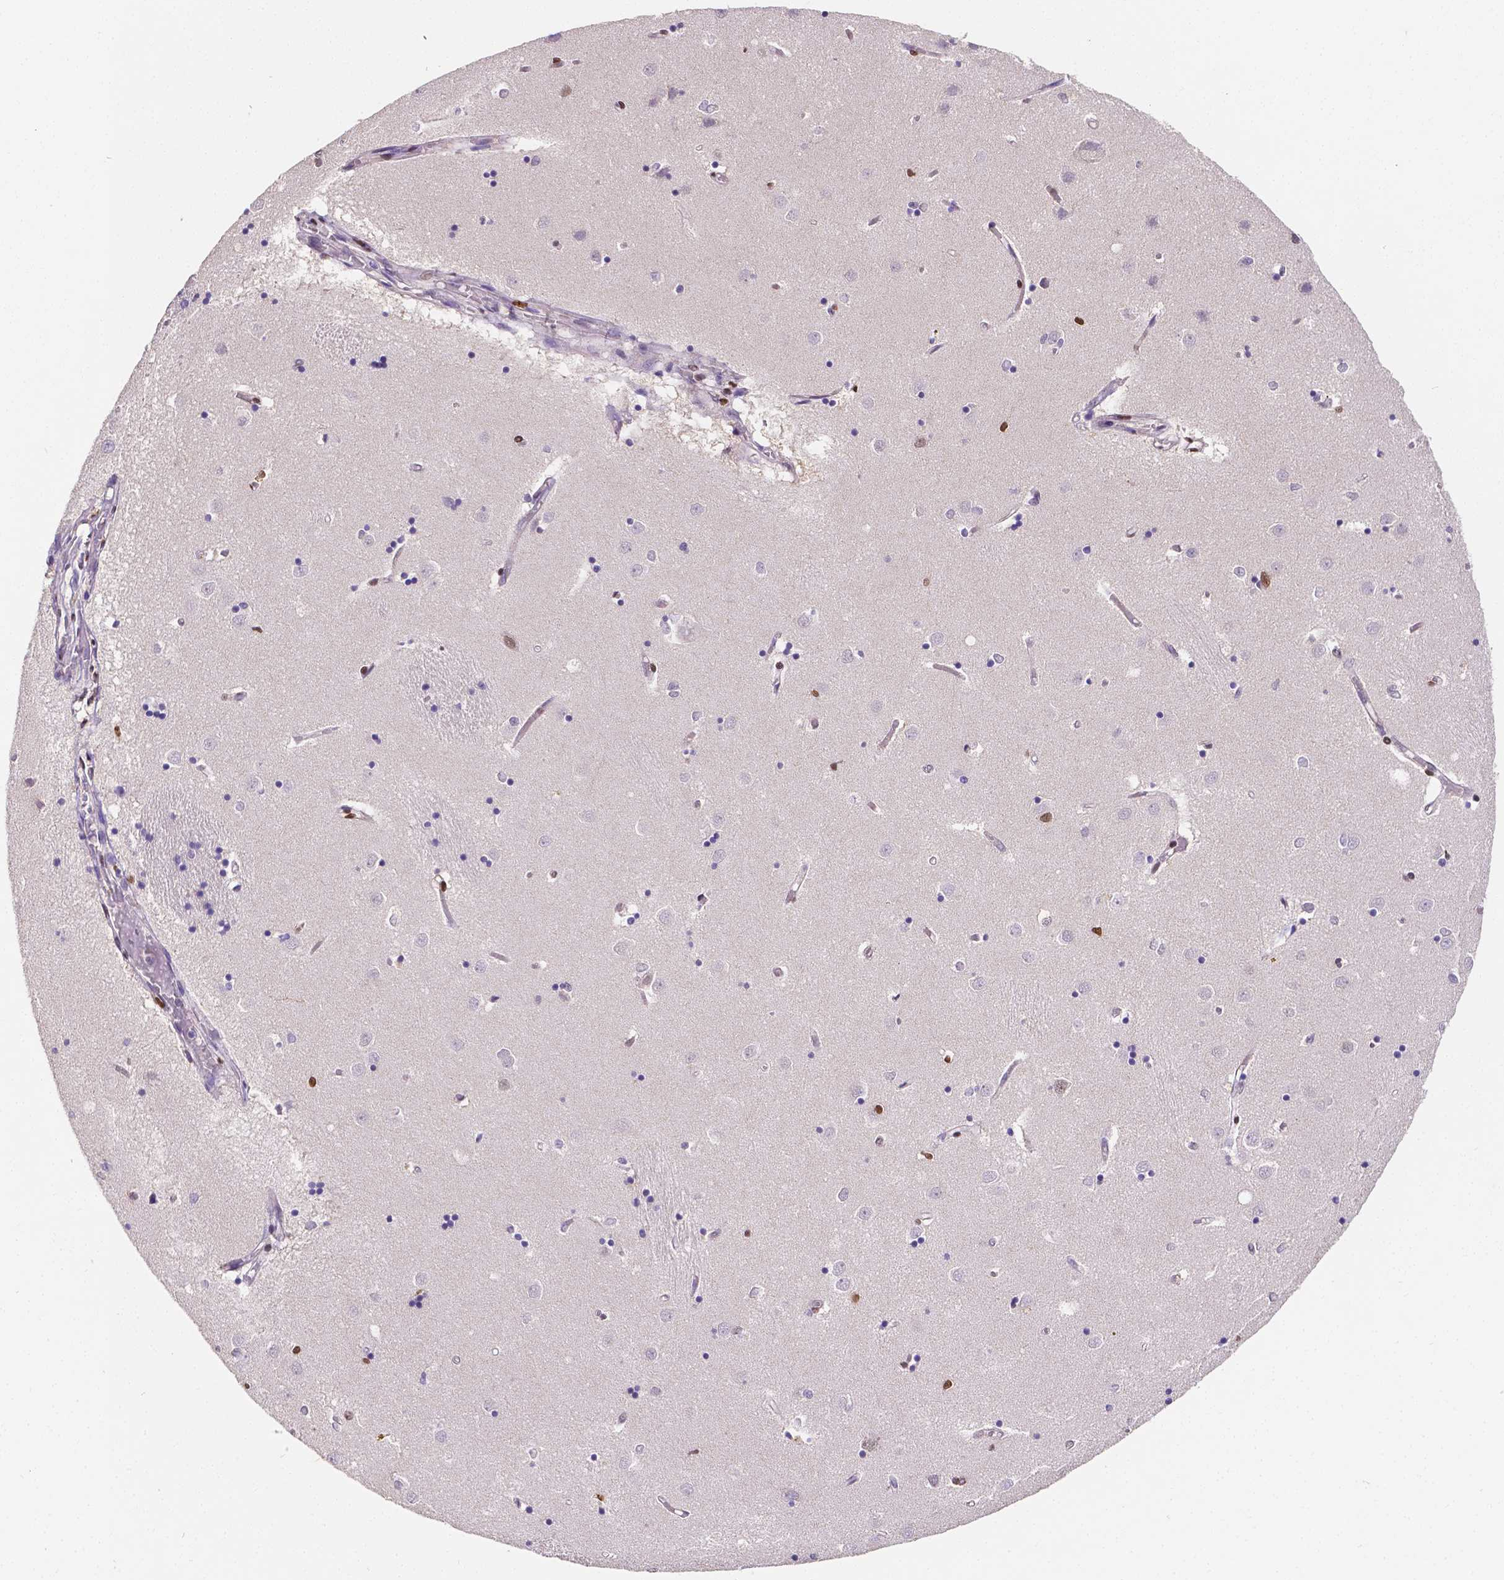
{"staining": {"intensity": "strong", "quantity": "<25%", "location": "nuclear"}, "tissue": "caudate", "cell_type": "Glial cells", "image_type": "normal", "snomed": [{"axis": "morphology", "description": "Normal tissue, NOS"}, {"axis": "topography", "description": "Lateral ventricle wall"}], "caption": "A histopathology image of human caudate stained for a protein demonstrates strong nuclear brown staining in glial cells. The staining is performed using DAB brown chromogen to label protein expression. The nuclei are counter-stained blue using hematoxylin.", "gene": "MEF2C", "patient": {"sex": "male", "age": 54}}